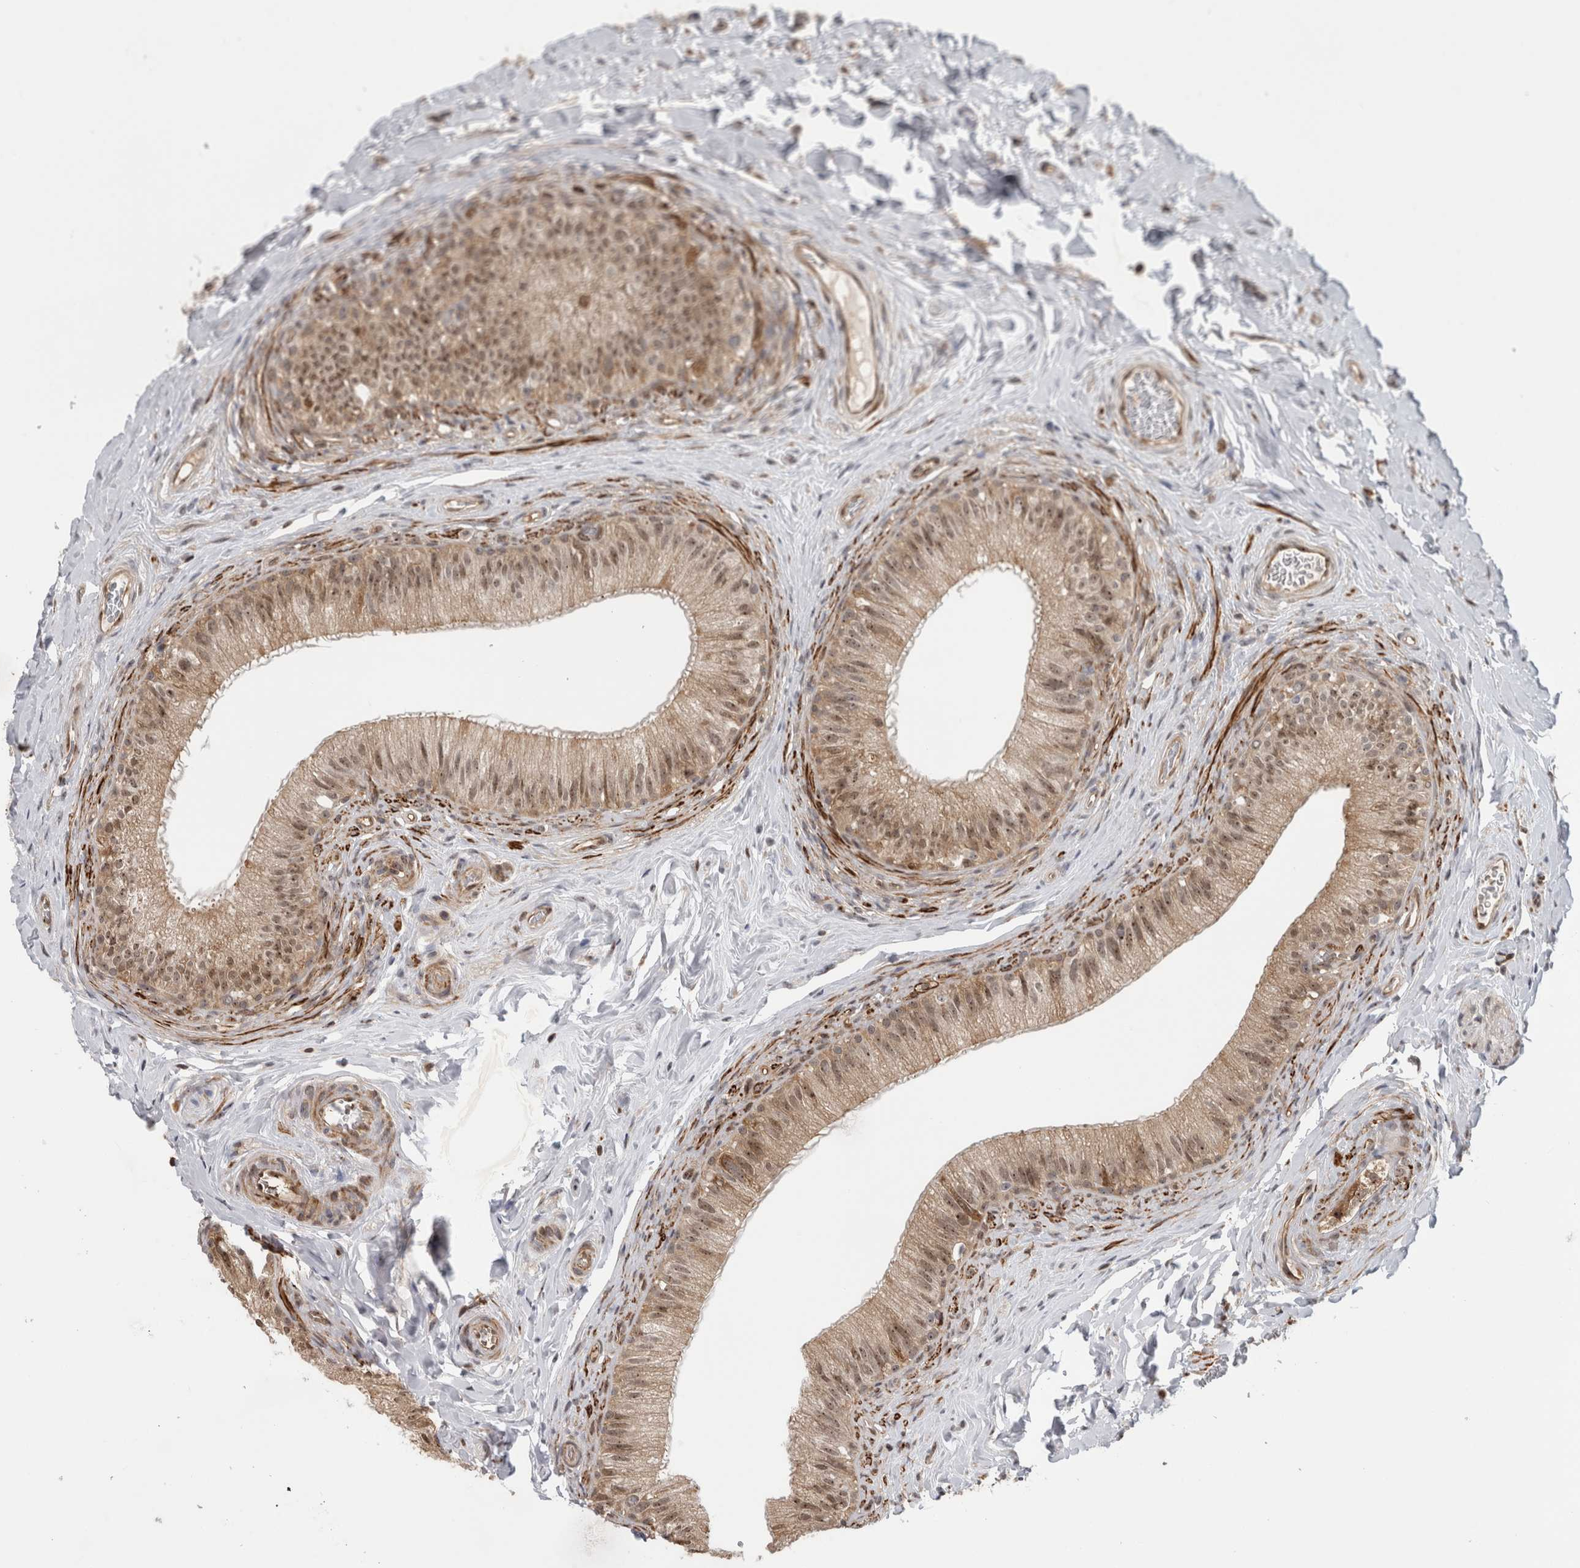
{"staining": {"intensity": "moderate", "quantity": ">75%", "location": "cytoplasmic/membranous,nuclear"}, "tissue": "epididymis", "cell_type": "Glandular cells", "image_type": "normal", "snomed": [{"axis": "morphology", "description": "Normal tissue, NOS"}, {"axis": "topography", "description": "Epididymis"}], "caption": "The histopathology image demonstrates staining of benign epididymis, revealing moderate cytoplasmic/membranous,nuclear protein expression (brown color) within glandular cells.", "gene": "TDRD7", "patient": {"sex": "male", "age": 49}}